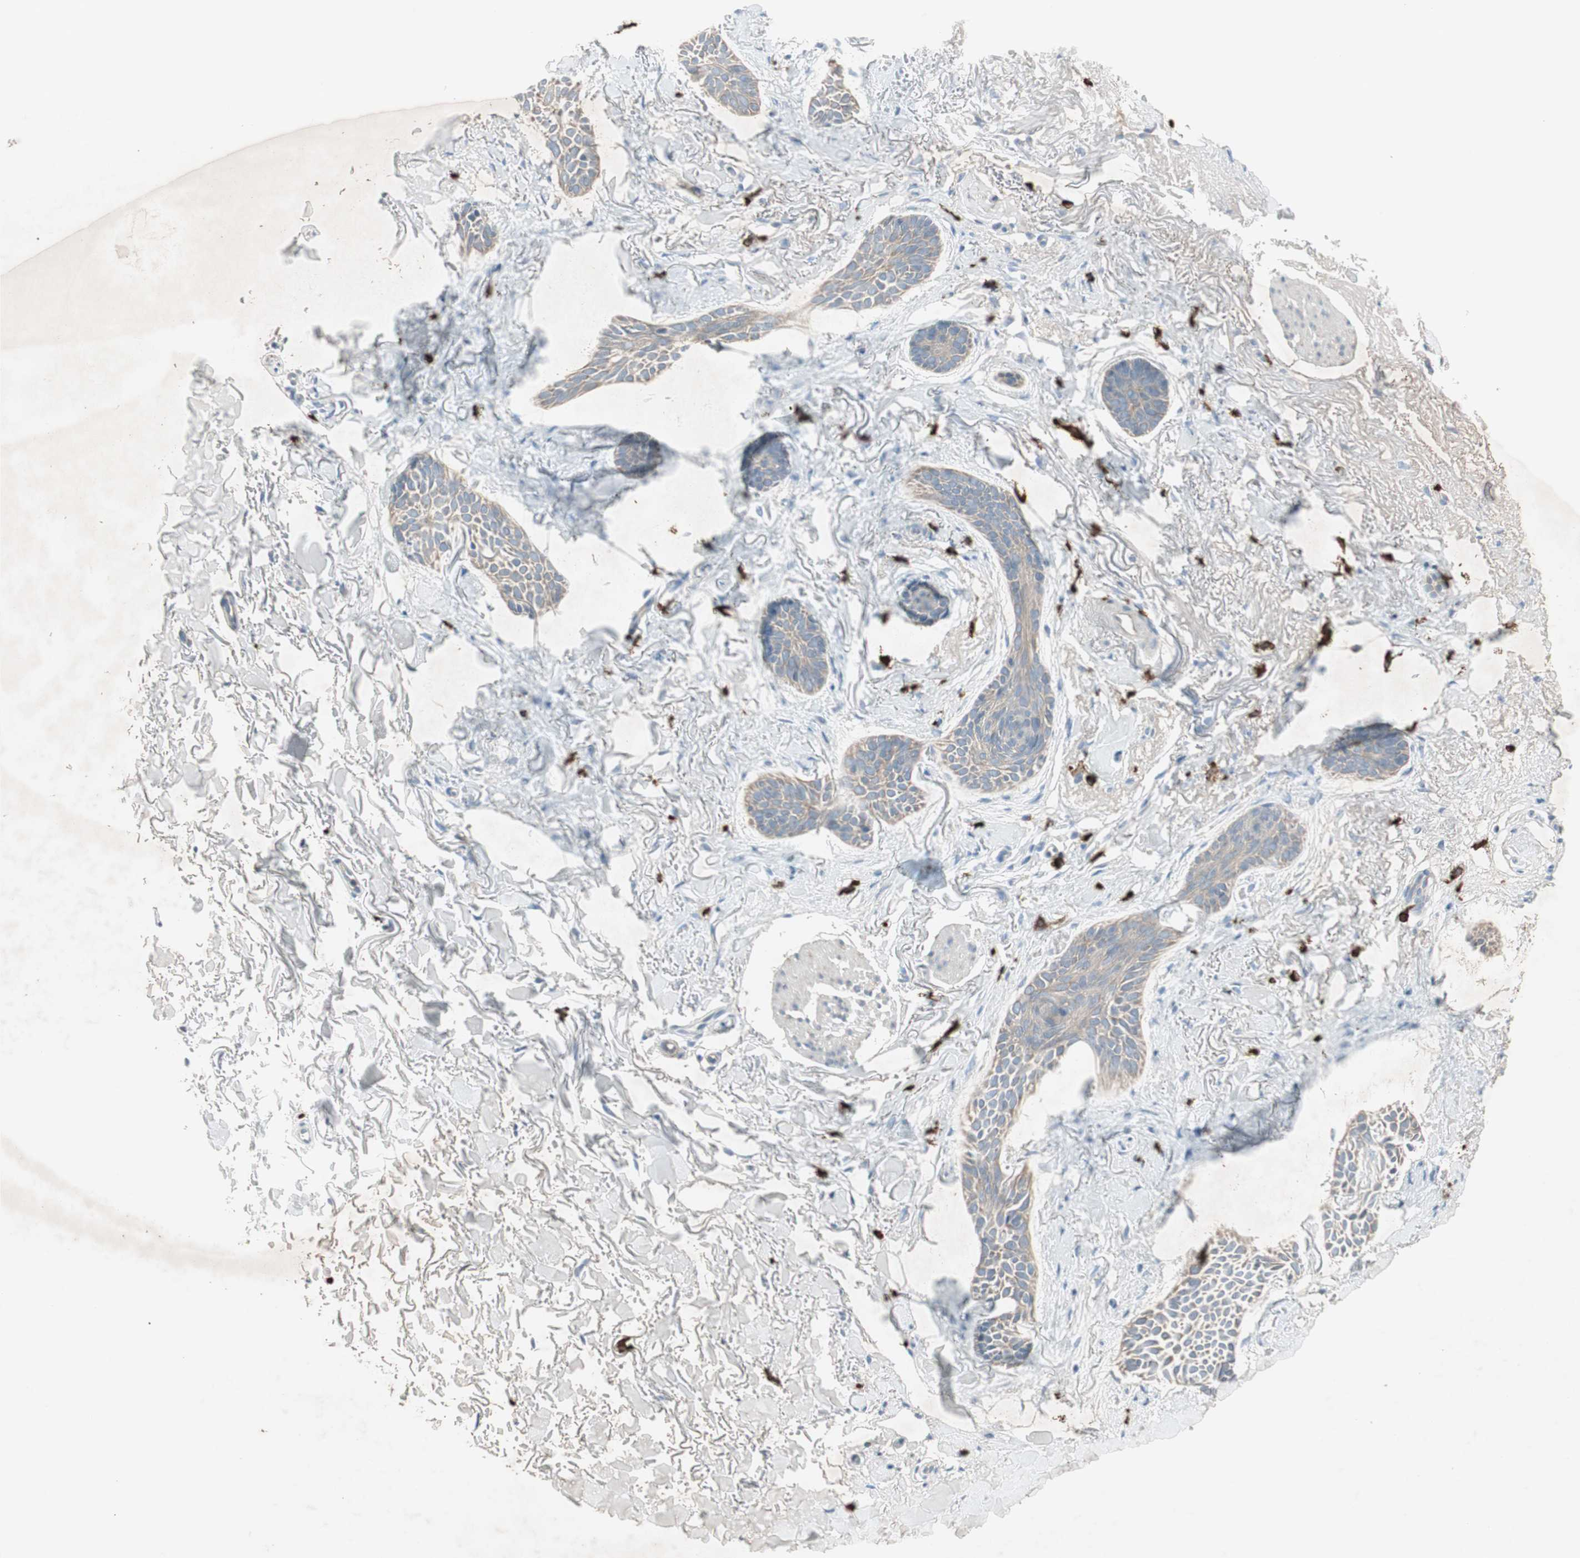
{"staining": {"intensity": "weak", "quantity": ">75%", "location": "cytoplasmic/membranous"}, "tissue": "skin cancer", "cell_type": "Tumor cells", "image_type": "cancer", "snomed": [{"axis": "morphology", "description": "Basal cell carcinoma"}, {"axis": "topography", "description": "Skin"}], "caption": "This micrograph reveals immunohistochemistry staining of human basal cell carcinoma (skin), with low weak cytoplasmic/membranous staining in about >75% of tumor cells.", "gene": "MAPRE3", "patient": {"sex": "female", "age": 84}}